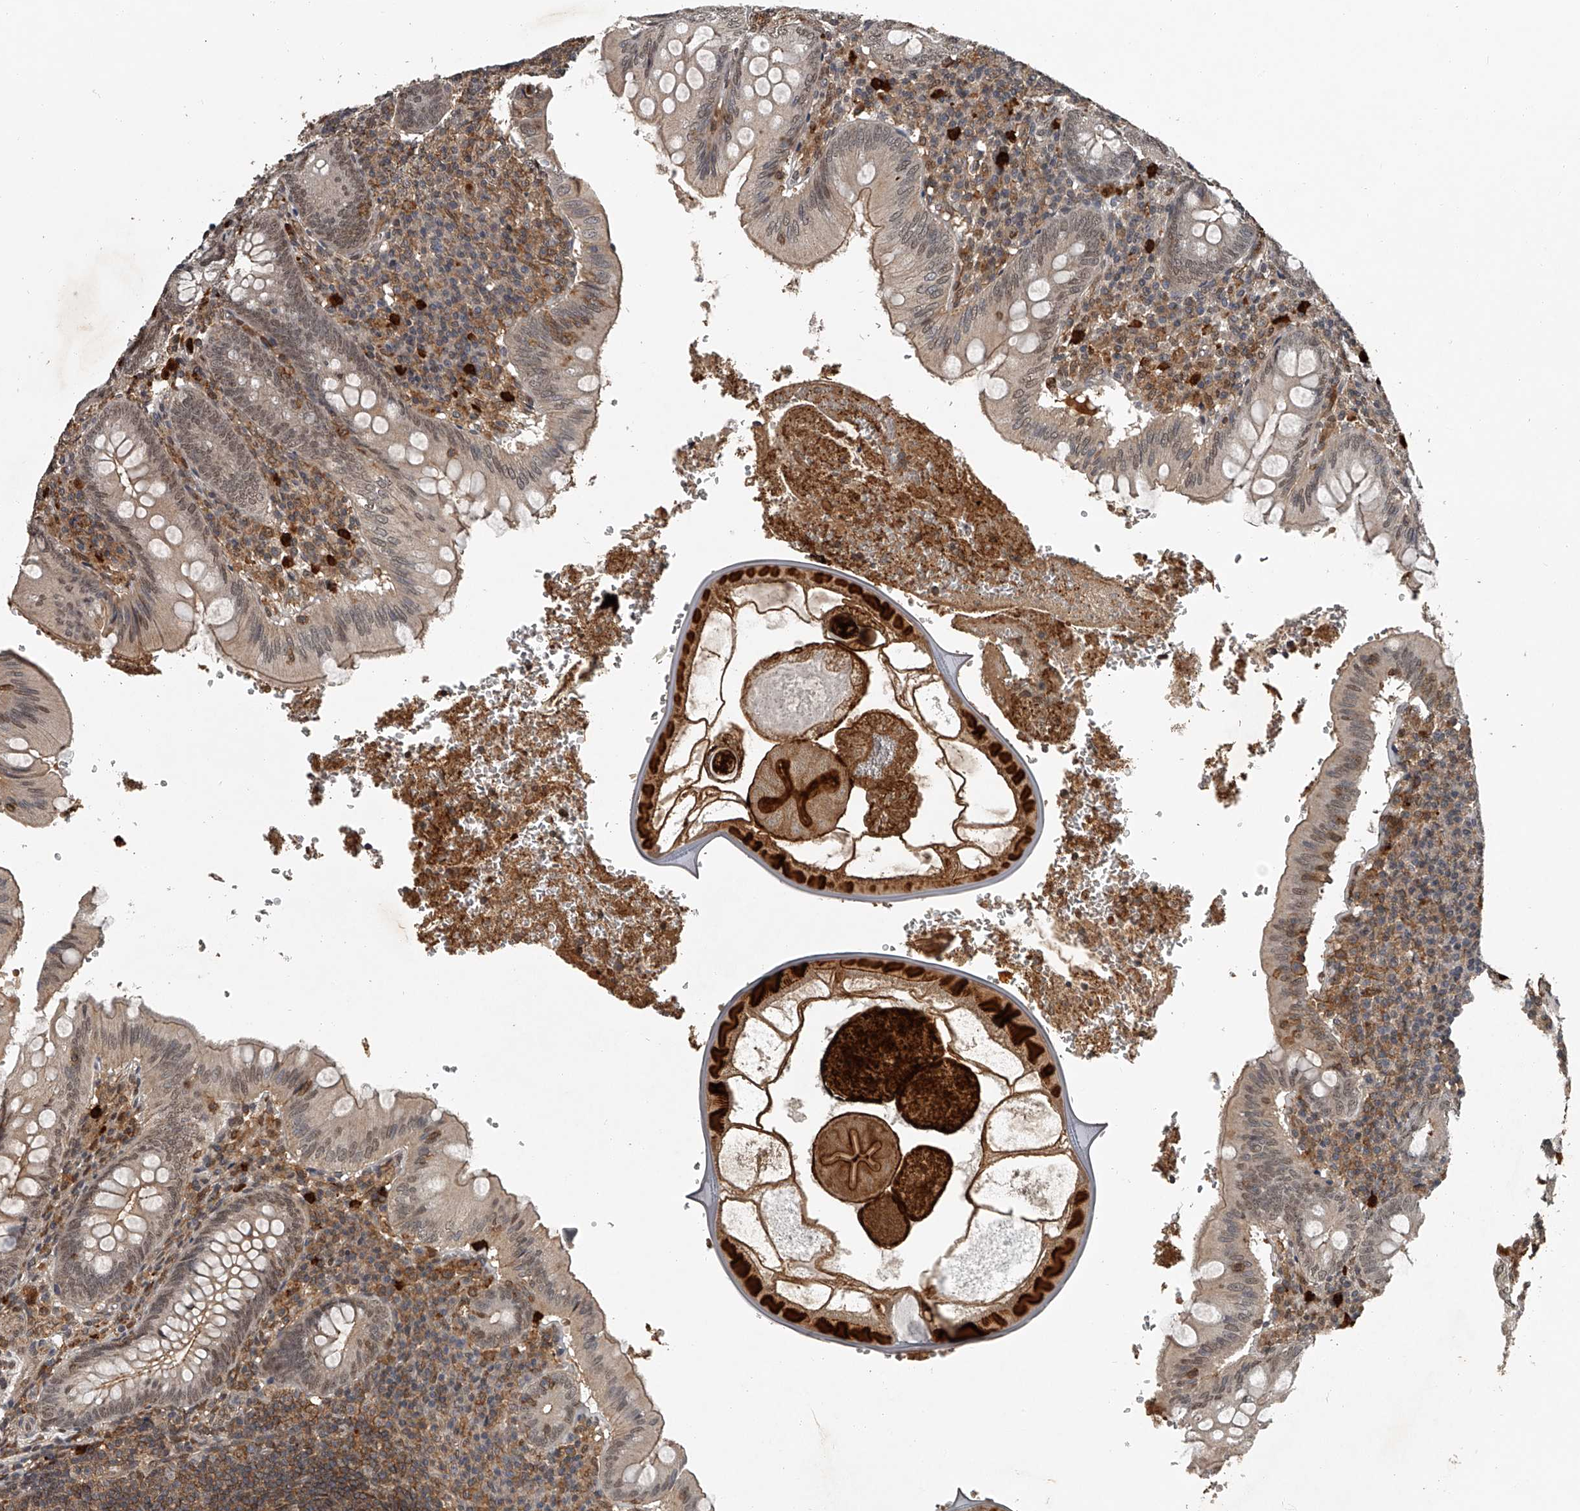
{"staining": {"intensity": "moderate", "quantity": "25%-75%", "location": "cytoplasmic/membranous,nuclear"}, "tissue": "appendix", "cell_type": "Glandular cells", "image_type": "normal", "snomed": [{"axis": "morphology", "description": "Normal tissue, NOS"}, {"axis": "topography", "description": "Appendix"}], "caption": "This is a histology image of immunohistochemistry (IHC) staining of benign appendix, which shows moderate expression in the cytoplasmic/membranous,nuclear of glandular cells.", "gene": "PLEKHG1", "patient": {"sex": "male", "age": 8}}